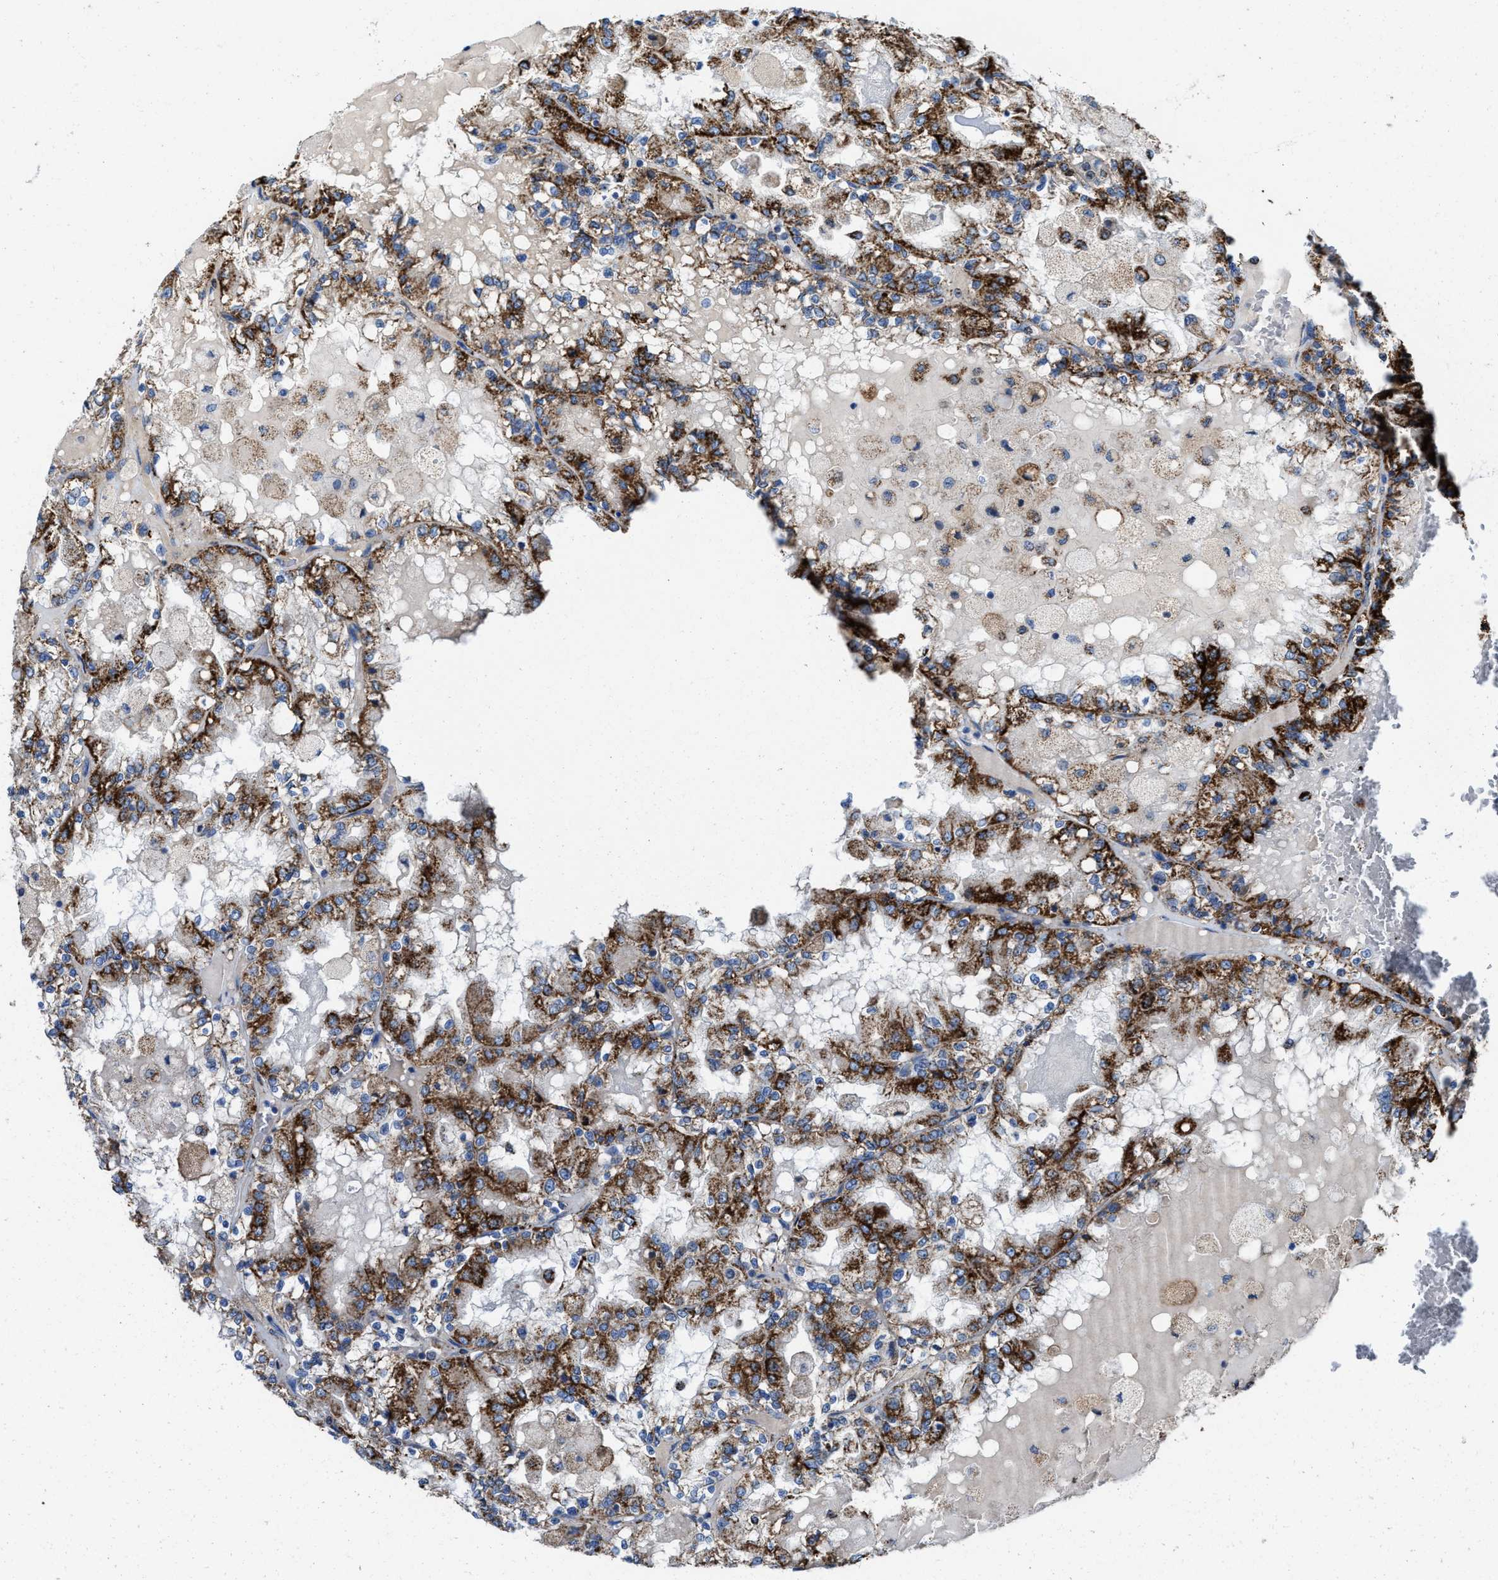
{"staining": {"intensity": "strong", "quantity": ">75%", "location": "cytoplasmic/membranous"}, "tissue": "renal cancer", "cell_type": "Tumor cells", "image_type": "cancer", "snomed": [{"axis": "morphology", "description": "Adenocarcinoma, NOS"}, {"axis": "topography", "description": "Kidney"}], "caption": "Strong cytoplasmic/membranous protein positivity is present in about >75% of tumor cells in adenocarcinoma (renal). Nuclei are stained in blue.", "gene": "ALDH1B1", "patient": {"sex": "female", "age": 56}}